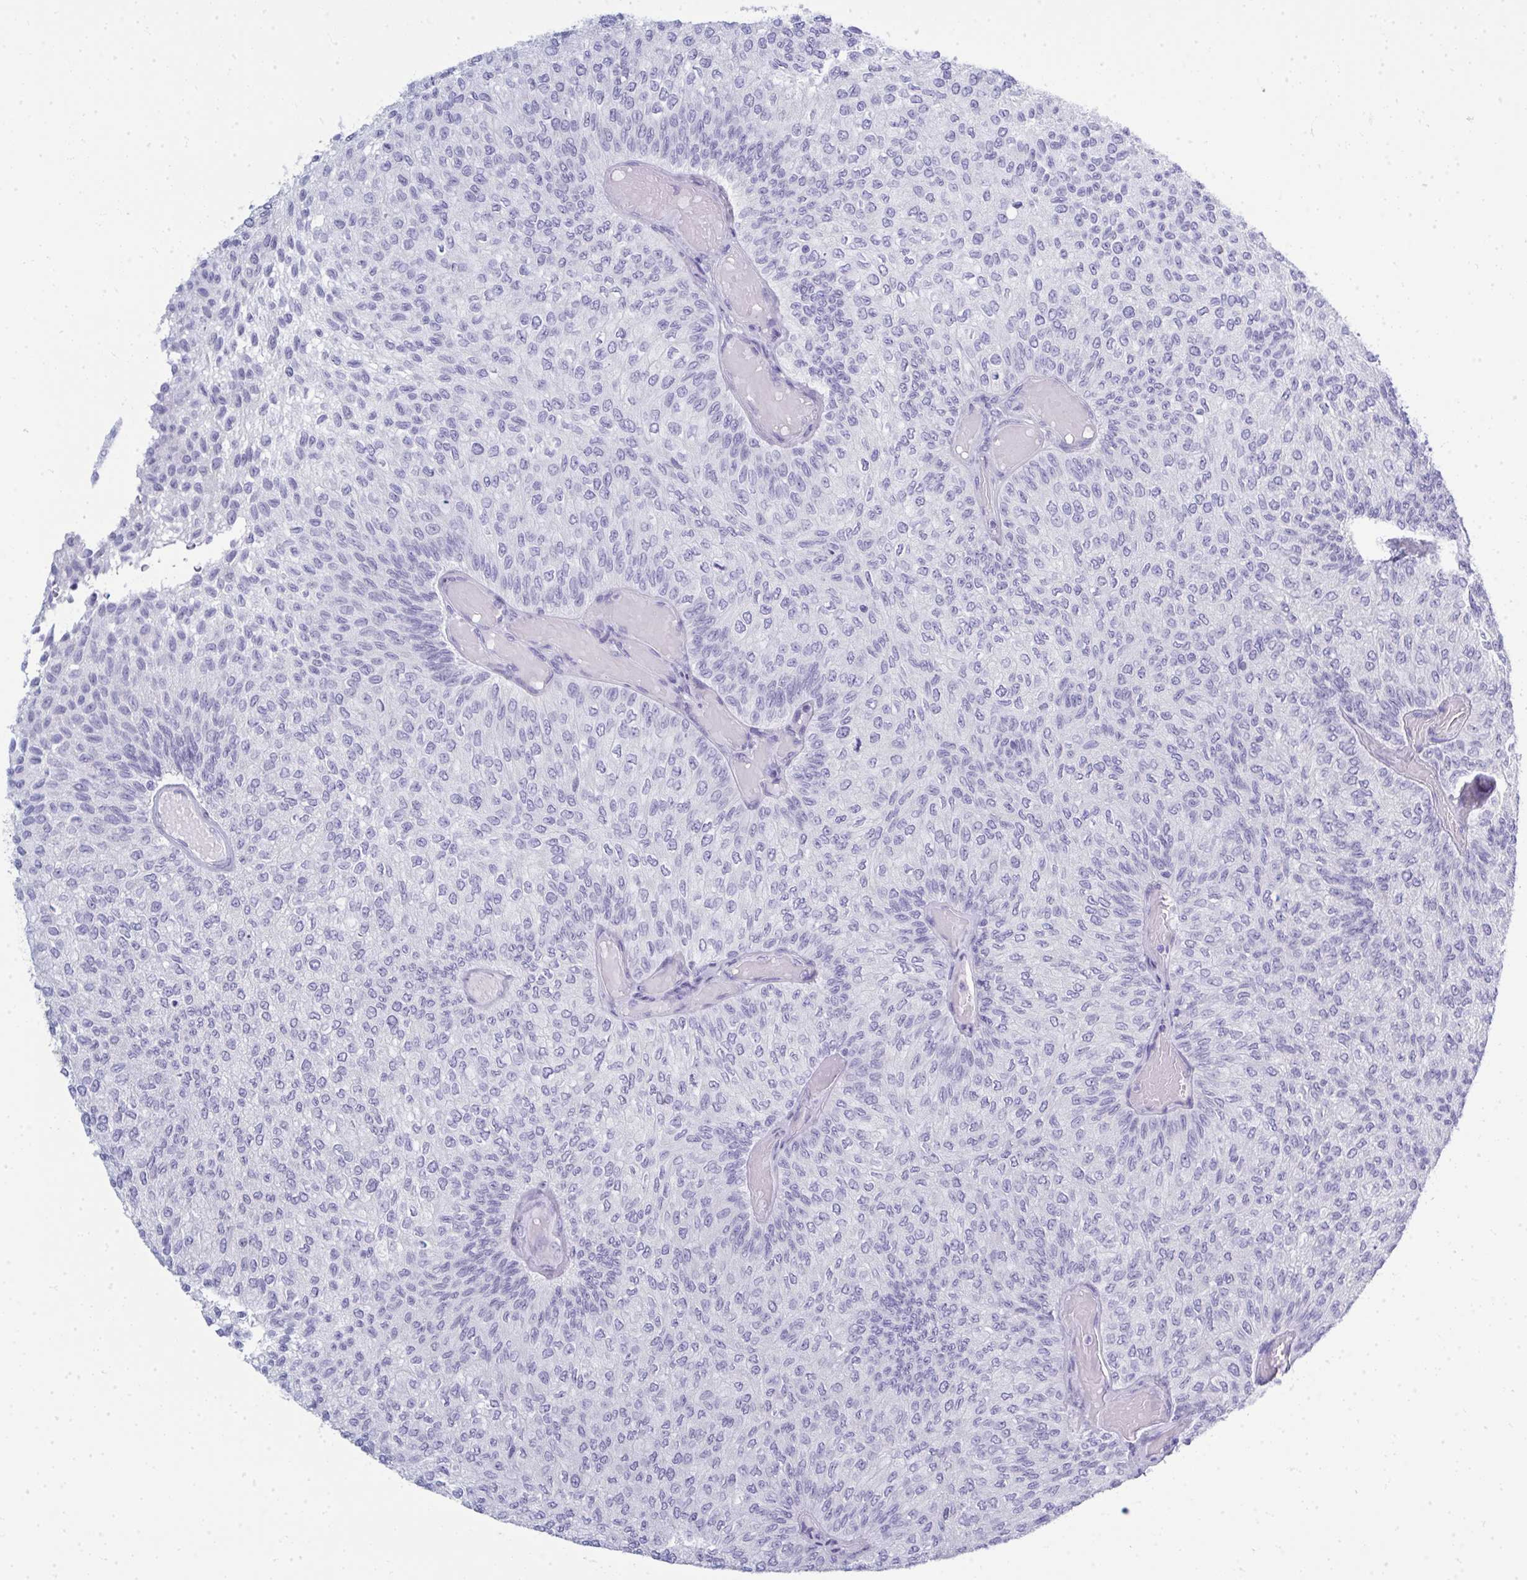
{"staining": {"intensity": "negative", "quantity": "none", "location": "none"}, "tissue": "urothelial cancer", "cell_type": "Tumor cells", "image_type": "cancer", "snomed": [{"axis": "morphology", "description": "Urothelial carcinoma, Low grade"}, {"axis": "topography", "description": "Urinary bladder"}], "caption": "There is no significant positivity in tumor cells of urothelial carcinoma (low-grade).", "gene": "QDPR", "patient": {"sex": "male", "age": 78}}